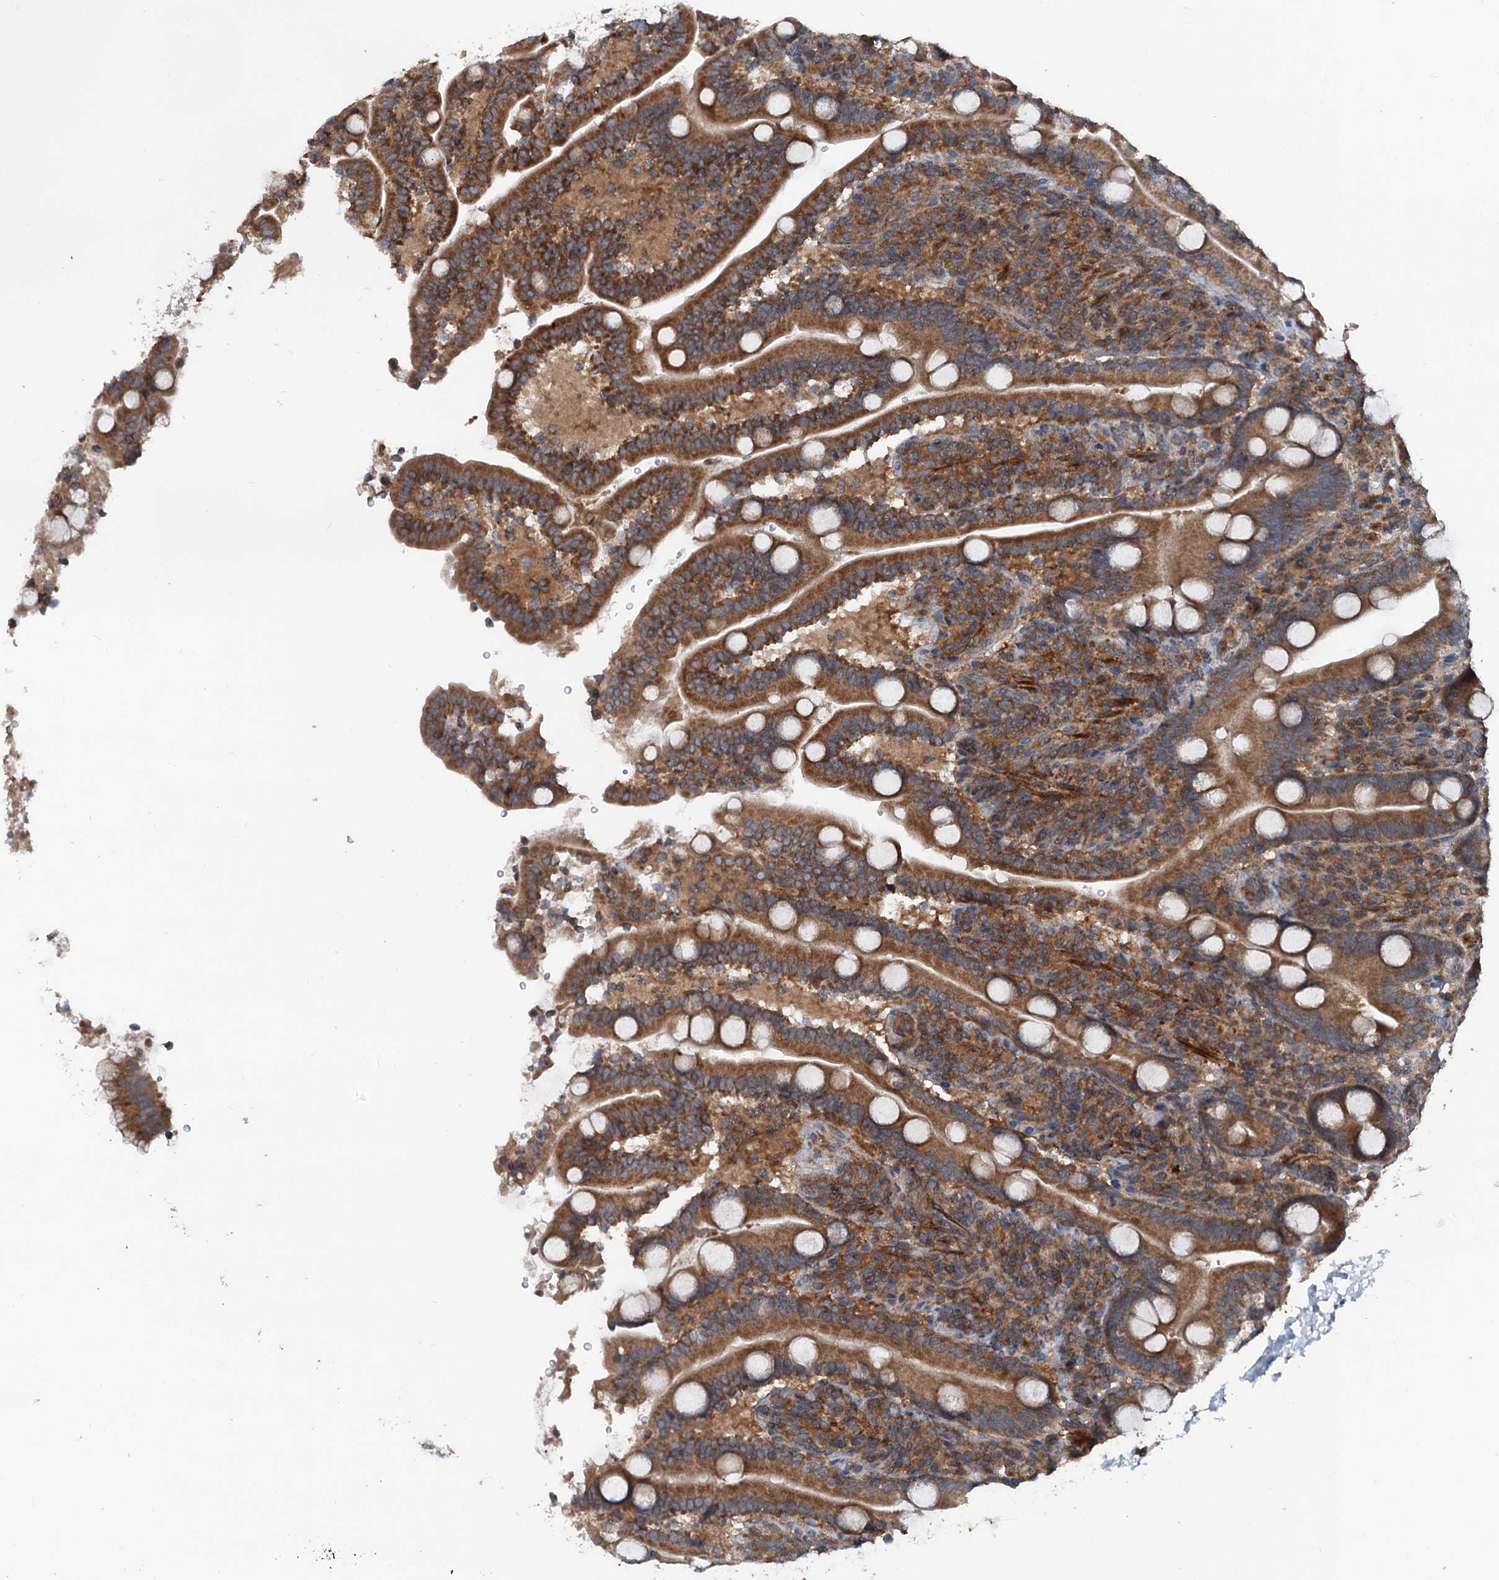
{"staining": {"intensity": "moderate", "quantity": ">75%", "location": "cytoplasmic/membranous"}, "tissue": "duodenum", "cell_type": "Glandular cells", "image_type": "normal", "snomed": [{"axis": "morphology", "description": "Normal tissue, NOS"}, {"axis": "topography", "description": "Duodenum"}], "caption": "Normal duodenum displays moderate cytoplasmic/membranous expression in approximately >75% of glandular cells, visualized by immunohistochemistry. The staining was performed using DAB to visualize the protein expression in brown, while the nuclei were stained in blue with hematoxylin (Magnification: 20x).", "gene": "TEDC1", "patient": {"sex": "male", "age": 35}}